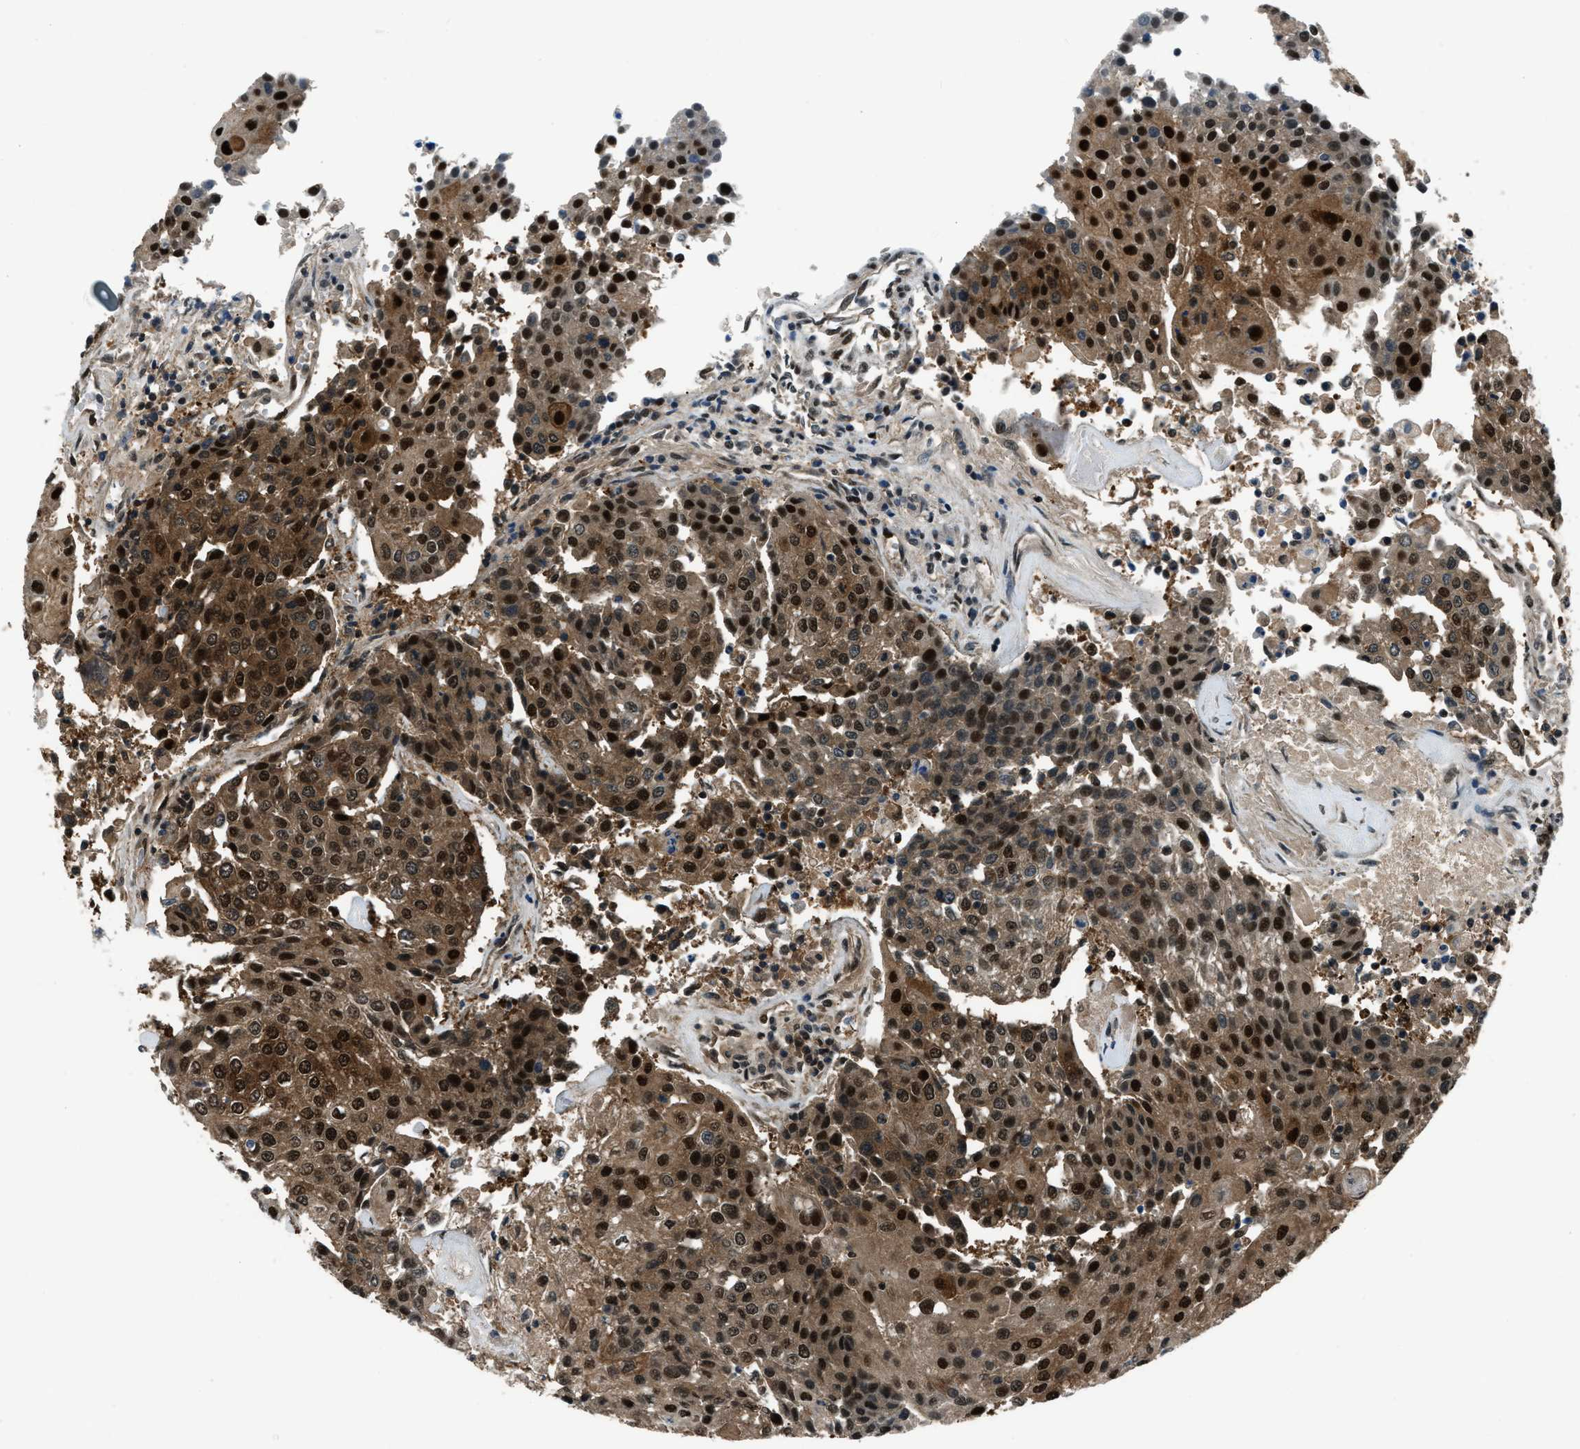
{"staining": {"intensity": "strong", "quantity": ">75%", "location": "cytoplasmic/membranous,nuclear"}, "tissue": "urothelial cancer", "cell_type": "Tumor cells", "image_type": "cancer", "snomed": [{"axis": "morphology", "description": "Urothelial carcinoma, High grade"}, {"axis": "topography", "description": "Urinary bladder"}], "caption": "Urothelial cancer stained for a protein (brown) demonstrates strong cytoplasmic/membranous and nuclear positive staining in about >75% of tumor cells.", "gene": "NUDCD3", "patient": {"sex": "female", "age": 85}}